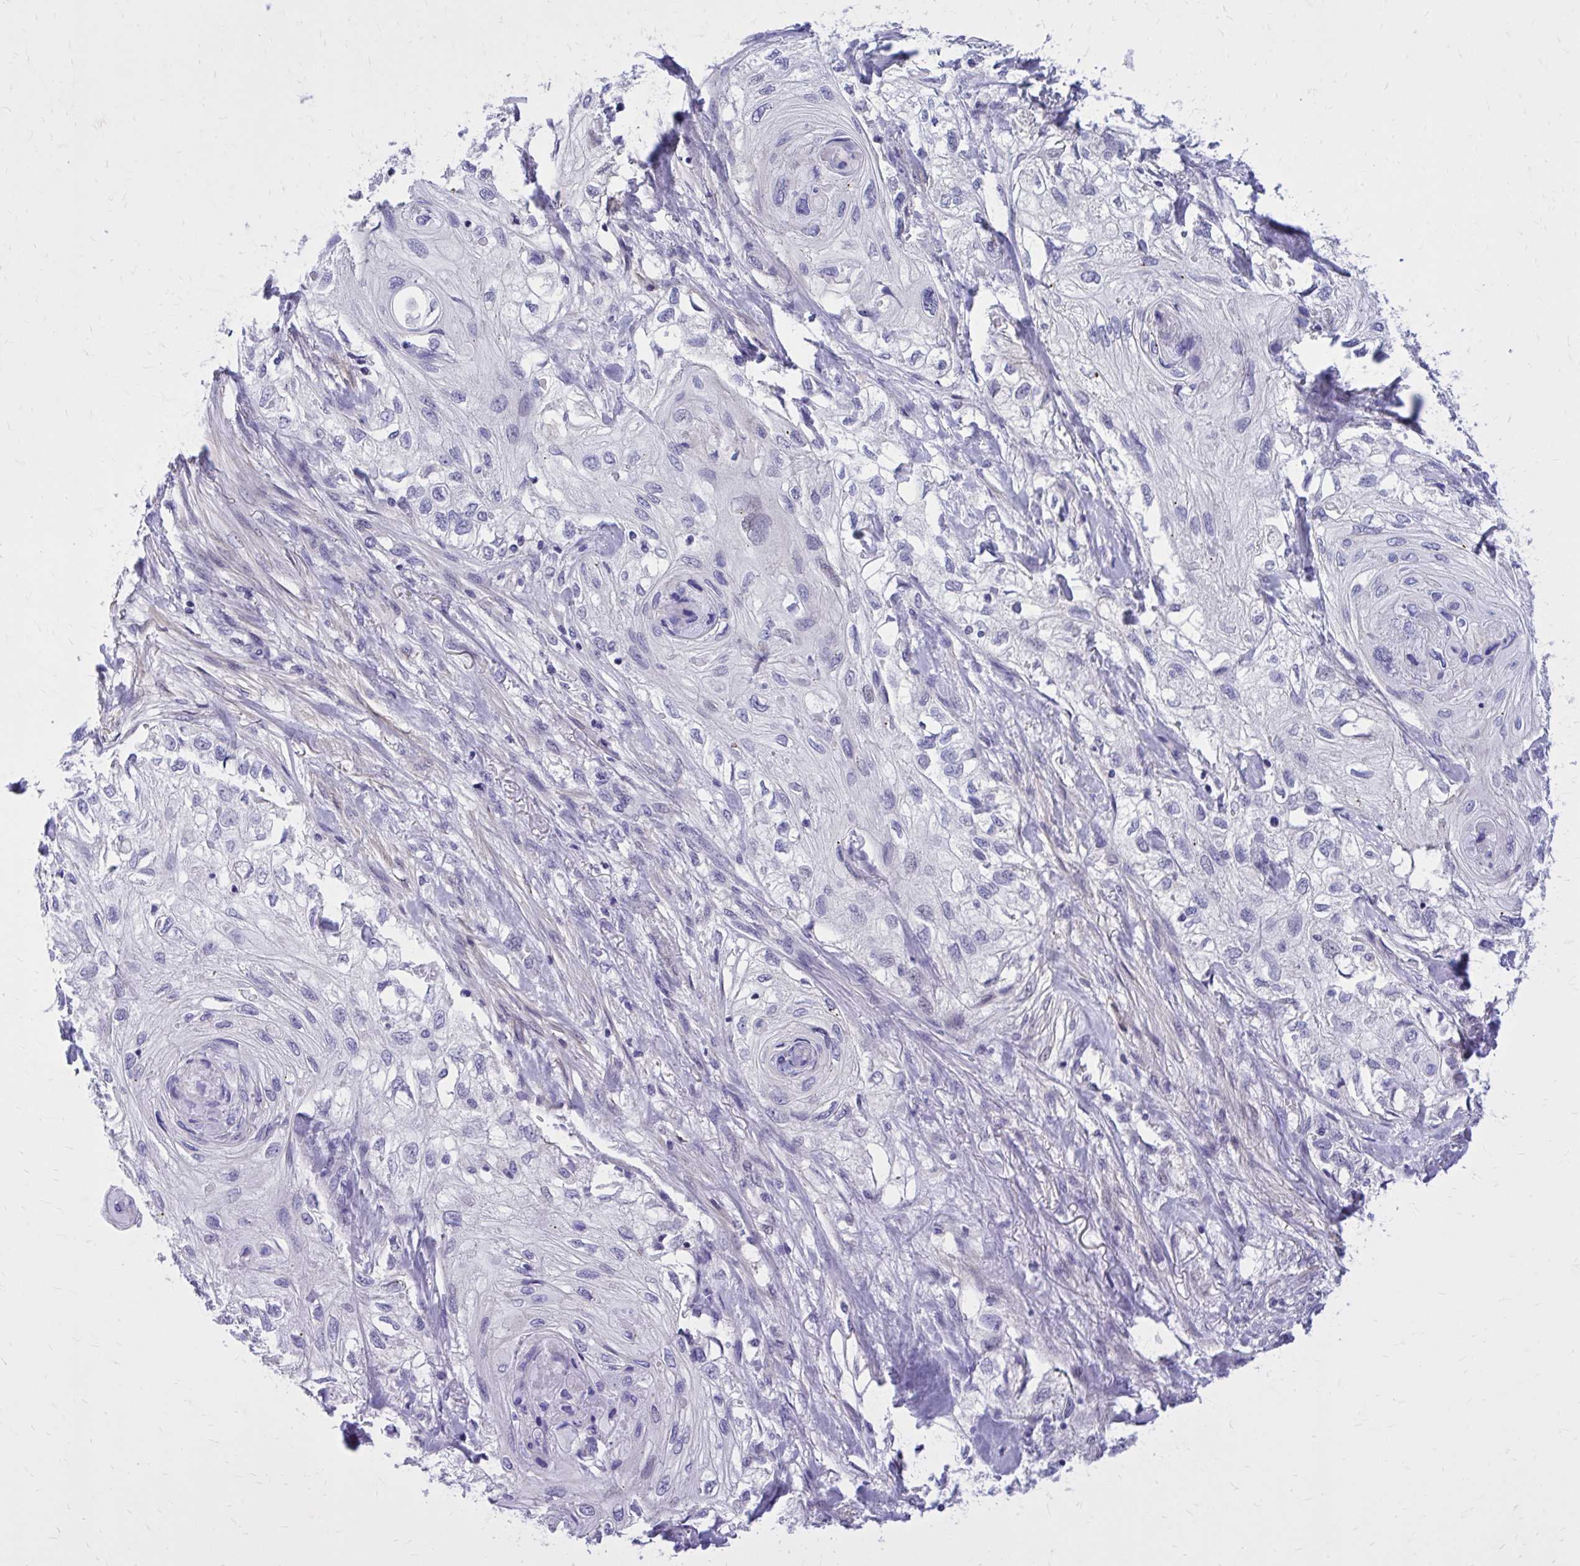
{"staining": {"intensity": "negative", "quantity": "none", "location": "none"}, "tissue": "skin cancer", "cell_type": "Tumor cells", "image_type": "cancer", "snomed": [{"axis": "morphology", "description": "Squamous cell carcinoma, NOS"}, {"axis": "topography", "description": "Skin"}, {"axis": "topography", "description": "Vulva"}], "caption": "This image is of skin cancer stained with immunohistochemistry (IHC) to label a protein in brown with the nuclei are counter-stained blue. There is no staining in tumor cells.", "gene": "ZBTB25", "patient": {"sex": "female", "age": 86}}